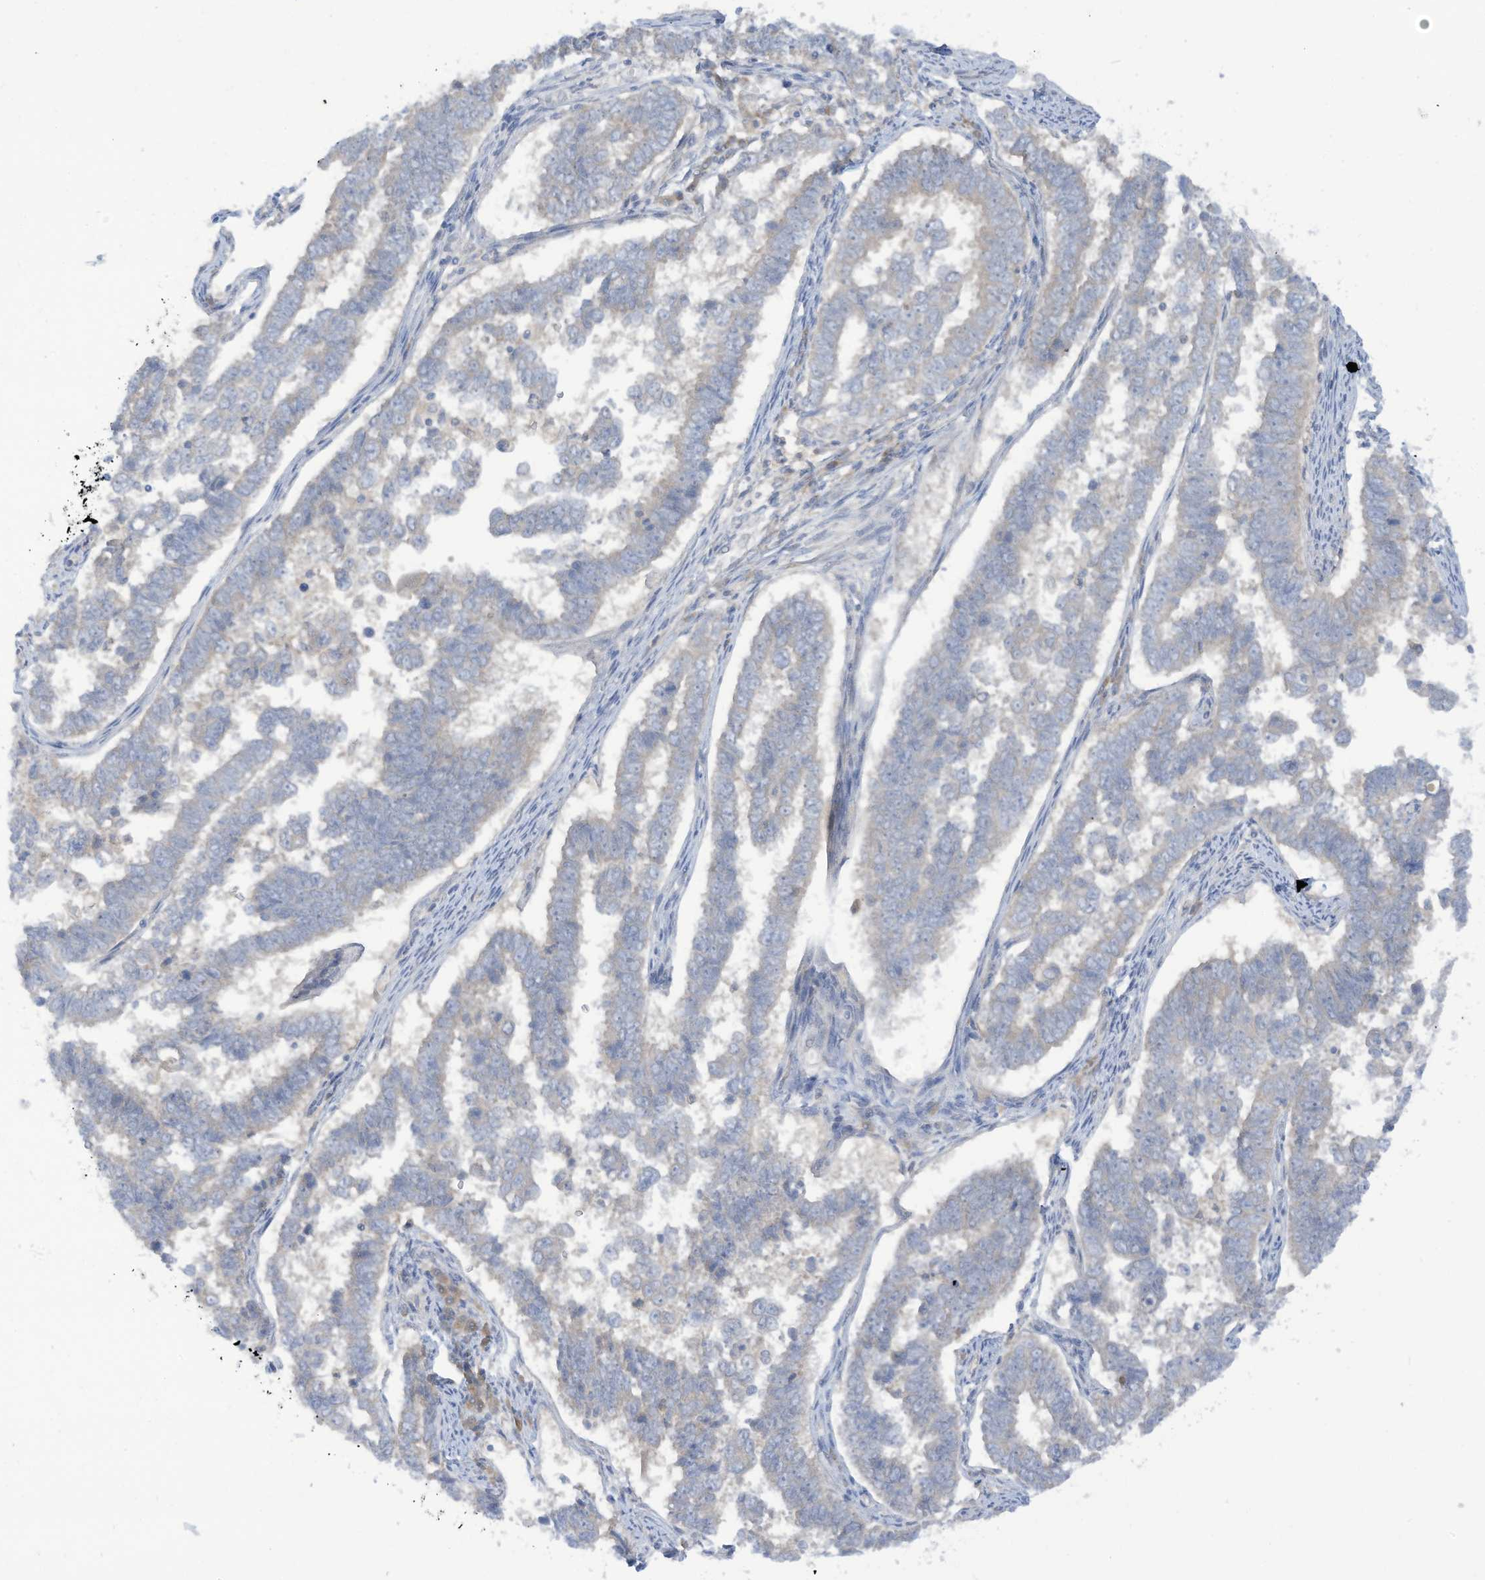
{"staining": {"intensity": "negative", "quantity": "none", "location": "none"}, "tissue": "endometrial cancer", "cell_type": "Tumor cells", "image_type": "cancer", "snomed": [{"axis": "morphology", "description": "Adenocarcinoma, NOS"}, {"axis": "topography", "description": "Endometrium"}], "caption": "Human endometrial adenocarcinoma stained for a protein using immunohistochemistry demonstrates no expression in tumor cells.", "gene": "LRRN2", "patient": {"sex": "female", "age": 75}}